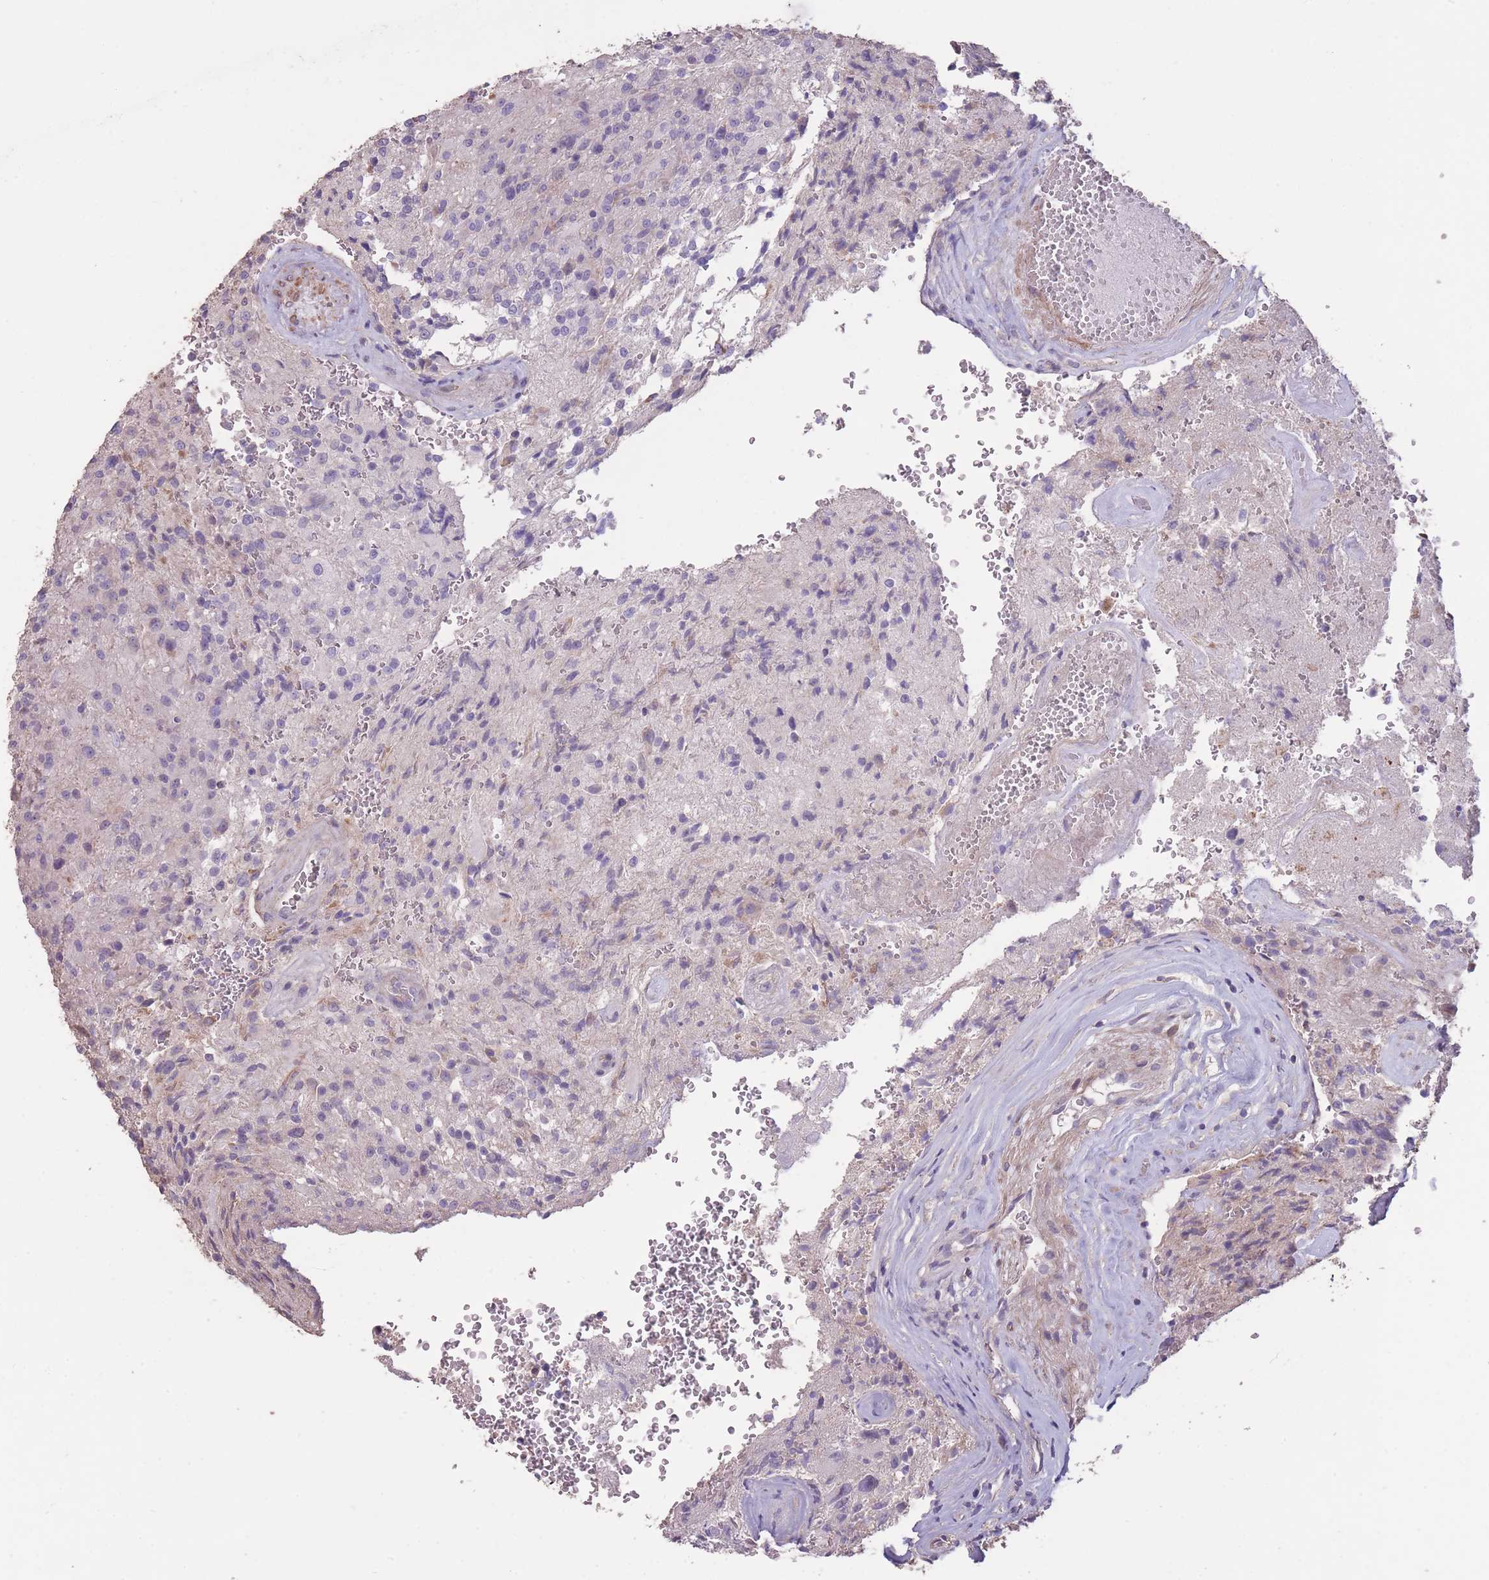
{"staining": {"intensity": "negative", "quantity": "none", "location": "none"}, "tissue": "glioma", "cell_type": "Tumor cells", "image_type": "cancer", "snomed": [{"axis": "morphology", "description": "Normal tissue, NOS"}, {"axis": "morphology", "description": "Glioma, malignant, High grade"}, {"axis": "topography", "description": "Cerebral cortex"}], "caption": "Glioma stained for a protein using immunohistochemistry (IHC) demonstrates no staining tumor cells.", "gene": "RSPH10B", "patient": {"sex": "male", "age": 56}}